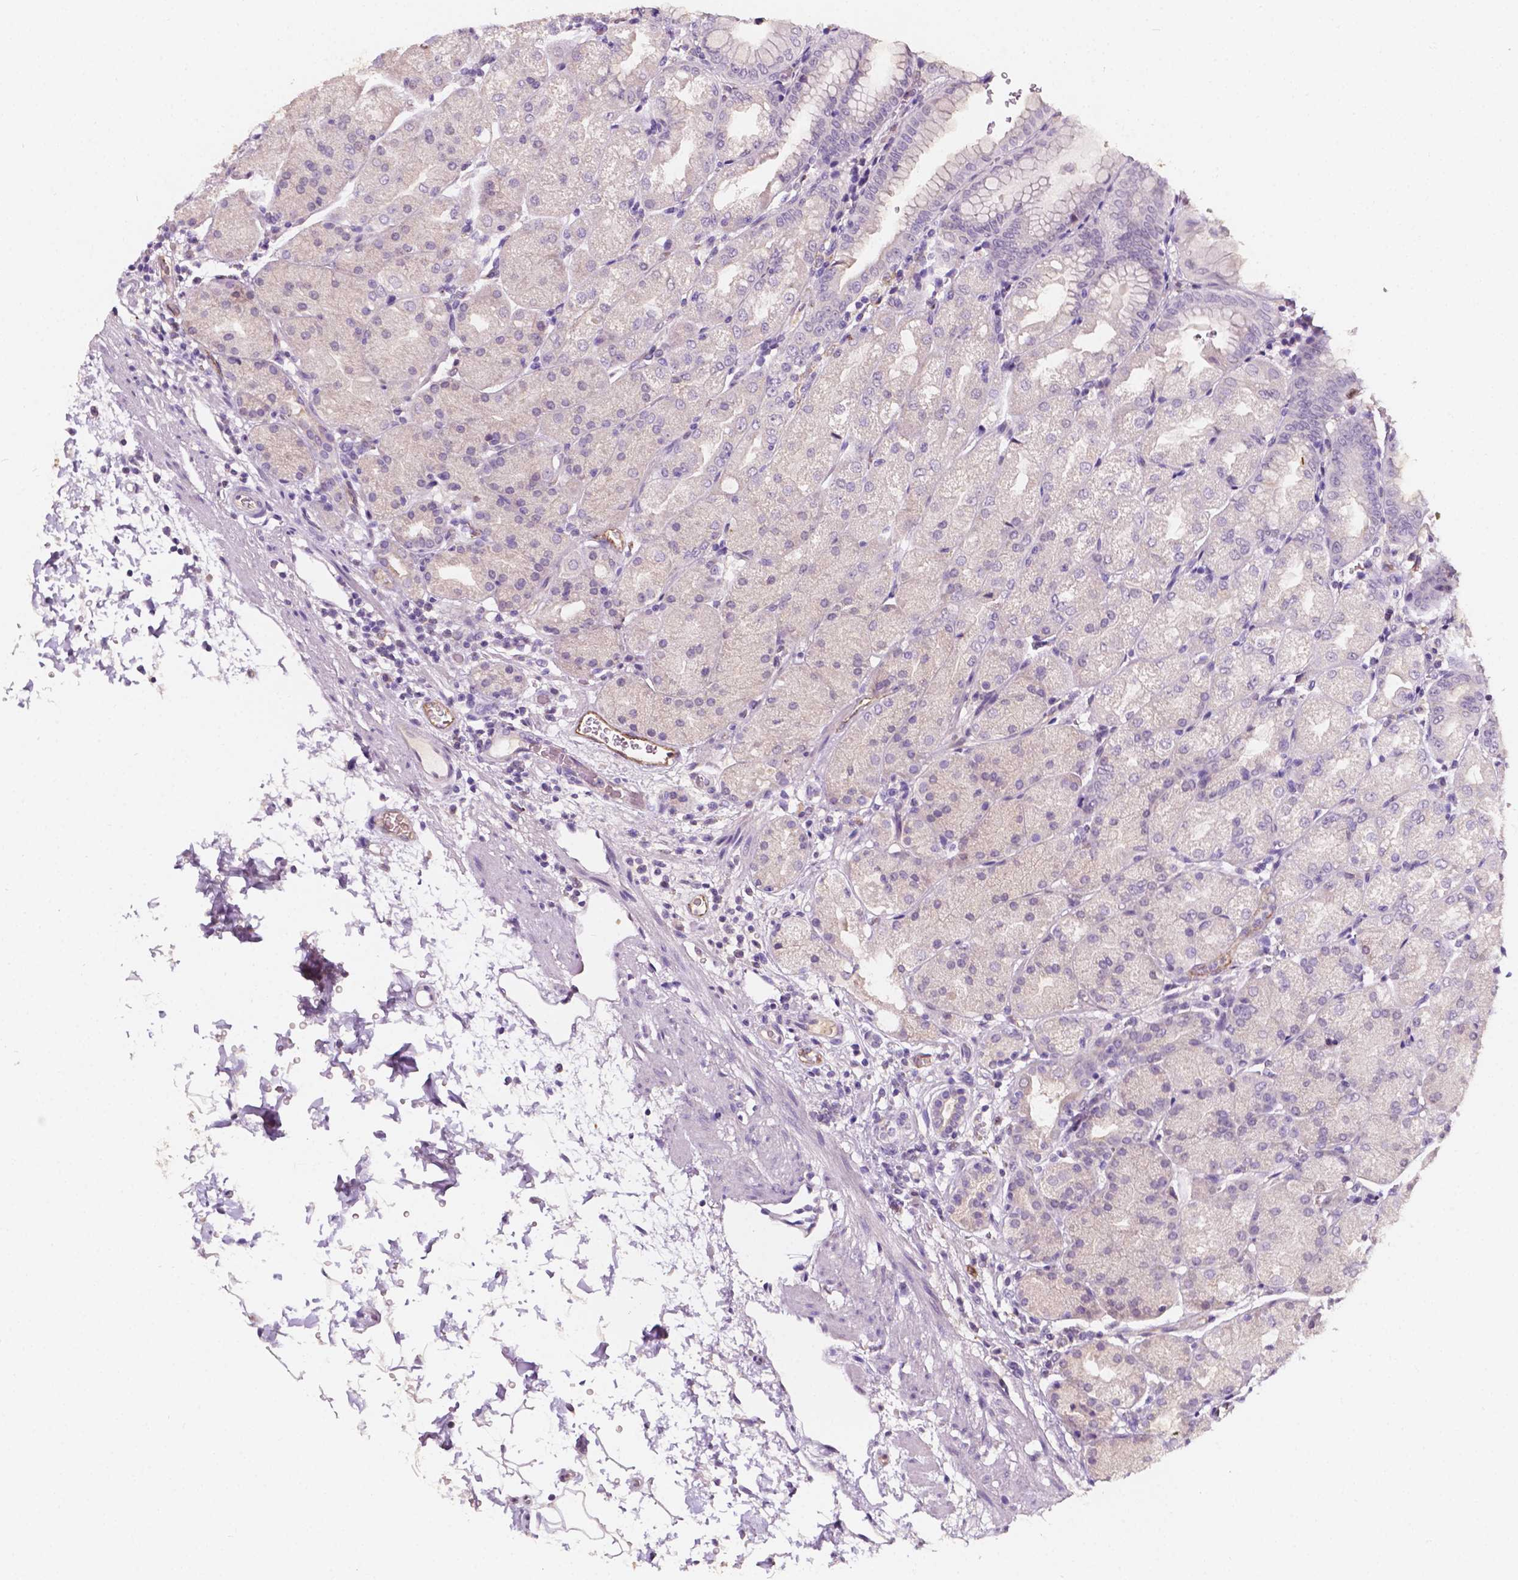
{"staining": {"intensity": "weak", "quantity": "<25%", "location": "cytoplasmic/membranous"}, "tissue": "stomach", "cell_type": "Glandular cells", "image_type": "normal", "snomed": [{"axis": "morphology", "description": "Normal tissue, NOS"}, {"axis": "topography", "description": "Stomach, upper"}, {"axis": "topography", "description": "Stomach"}, {"axis": "topography", "description": "Stomach, lower"}], "caption": "The image demonstrates no staining of glandular cells in unremarkable stomach.", "gene": "SLC22A4", "patient": {"sex": "male", "age": 62}}